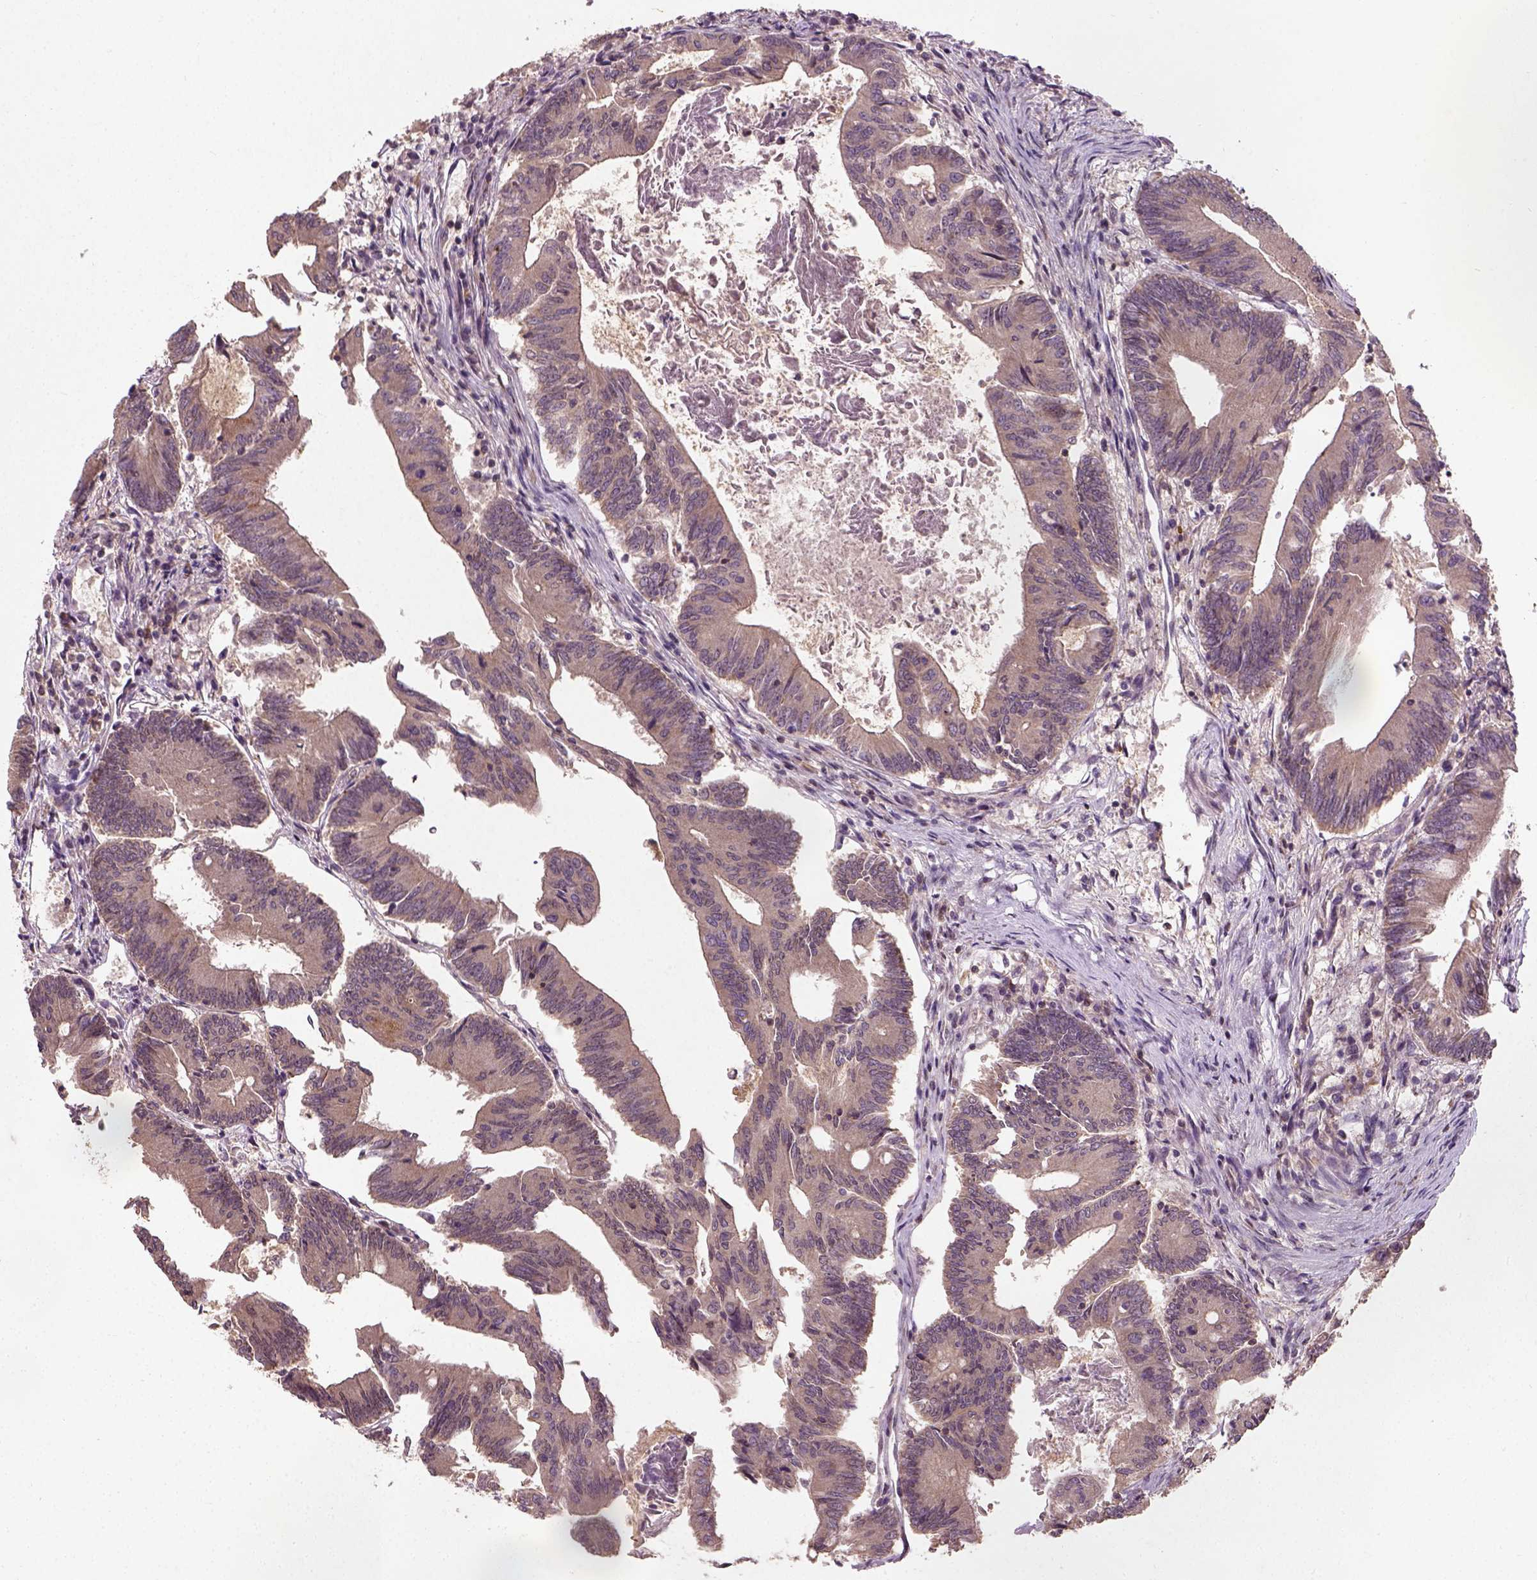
{"staining": {"intensity": "weak", "quantity": ">75%", "location": "cytoplasmic/membranous"}, "tissue": "colorectal cancer", "cell_type": "Tumor cells", "image_type": "cancer", "snomed": [{"axis": "morphology", "description": "Adenocarcinoma, NOS"}, {"axis": "topography", "description": "Colon"}], "caption": "There is low levels of weak cytoplasmic/membranous staining in tumor cells of colorectal cancer, as demonstrated by immunohistochemical staining (brown color).", "gene": "CAMKK1", "patient": {"sex": "female", "age": 70}}